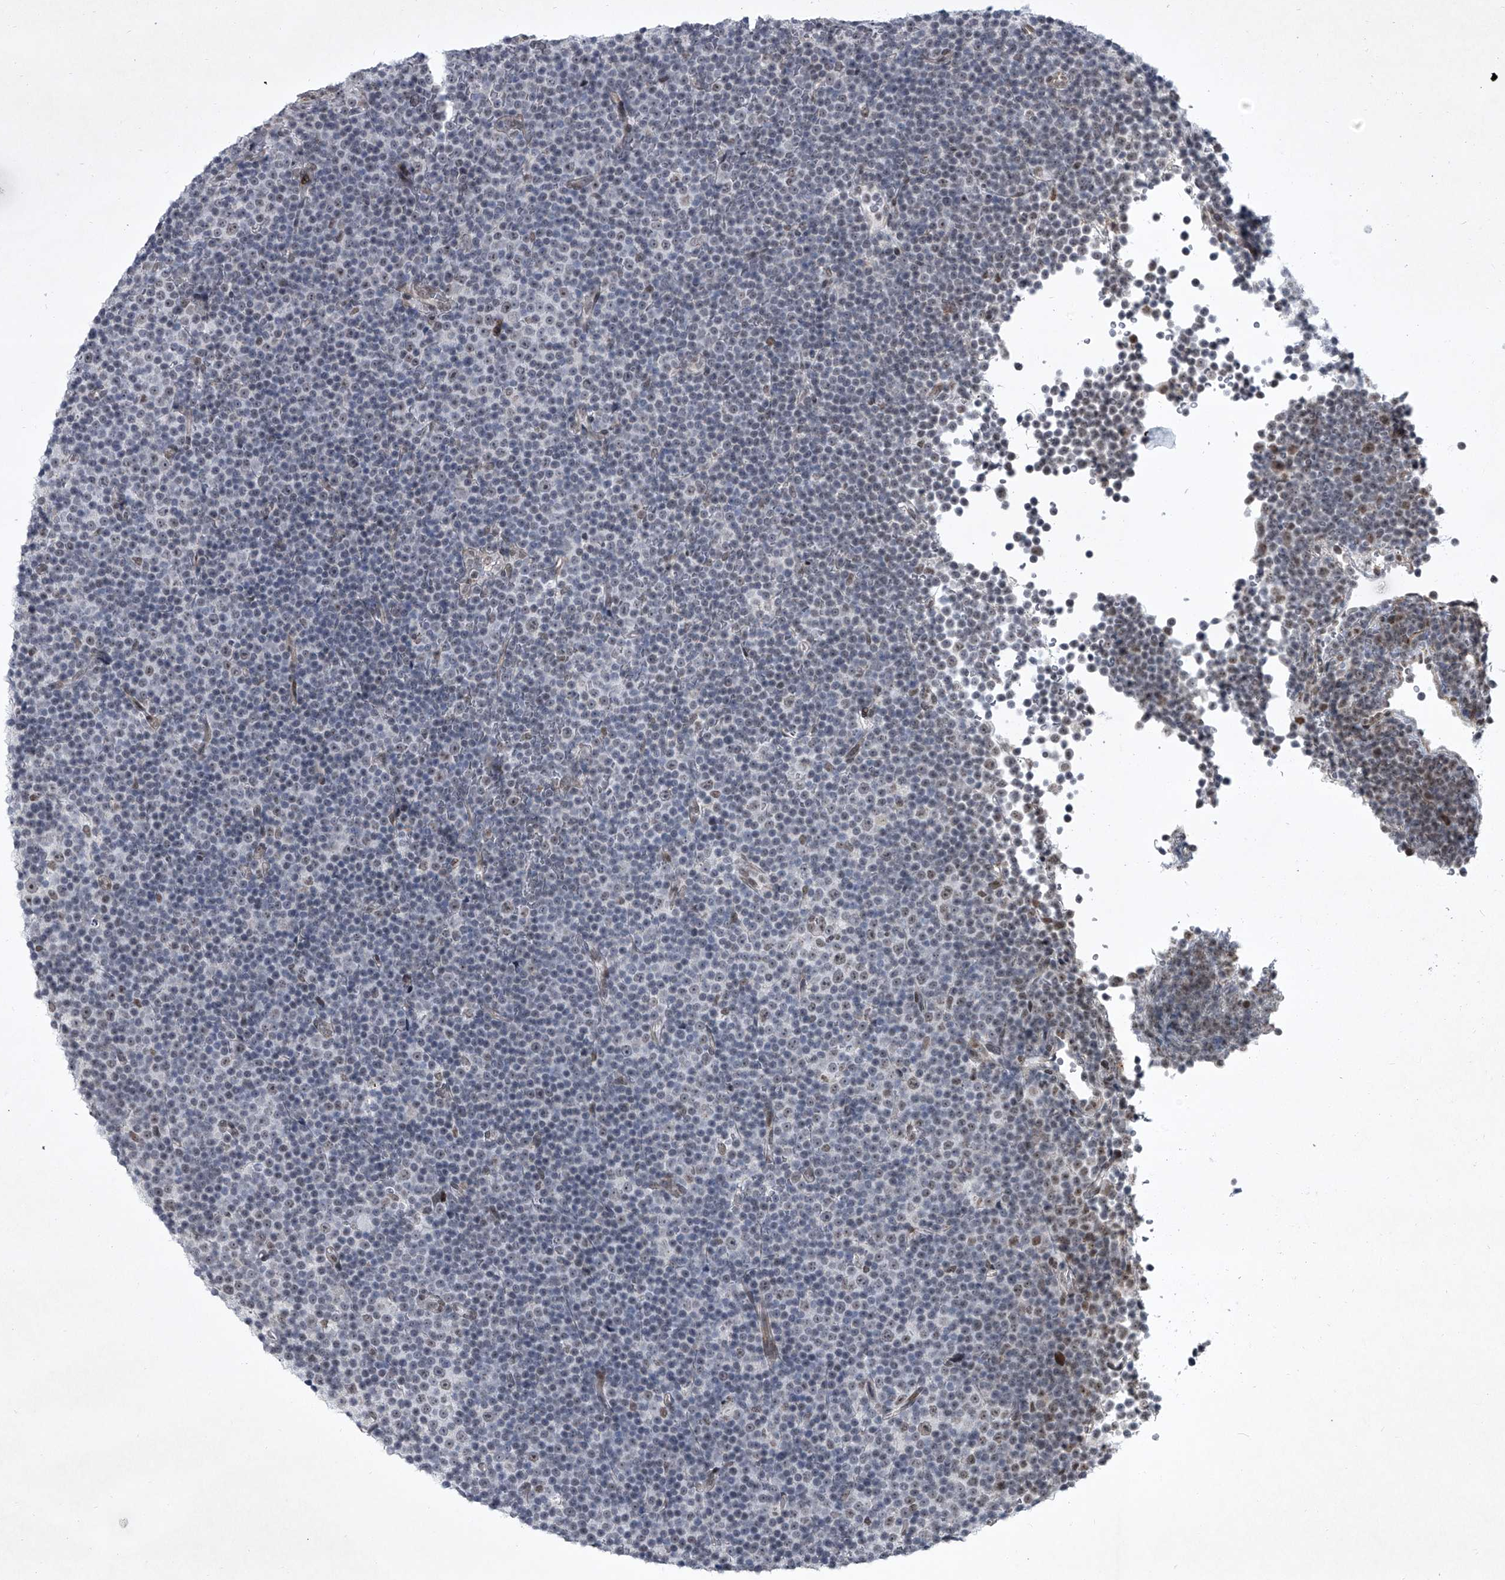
{"staining": {"intensity": "negative", "quantity": "none", "location": "none"}, "tissue": "lymphoma", "cell_type": "Tumor cells", "image_type": "cancer", "snomed": [{"axis": "morphology", "description": "Malignant lymphoma, non-Hodgkin's type, Low grade"}, {"axis": "topography", "description": "Lymph node"}], "caption": "Immunohistochemistry (IHC) of human lymphoma exhibits no staining in tumor cells.", "gene": "MLLT1", "patient": {"sex": "female", "age": 67}}